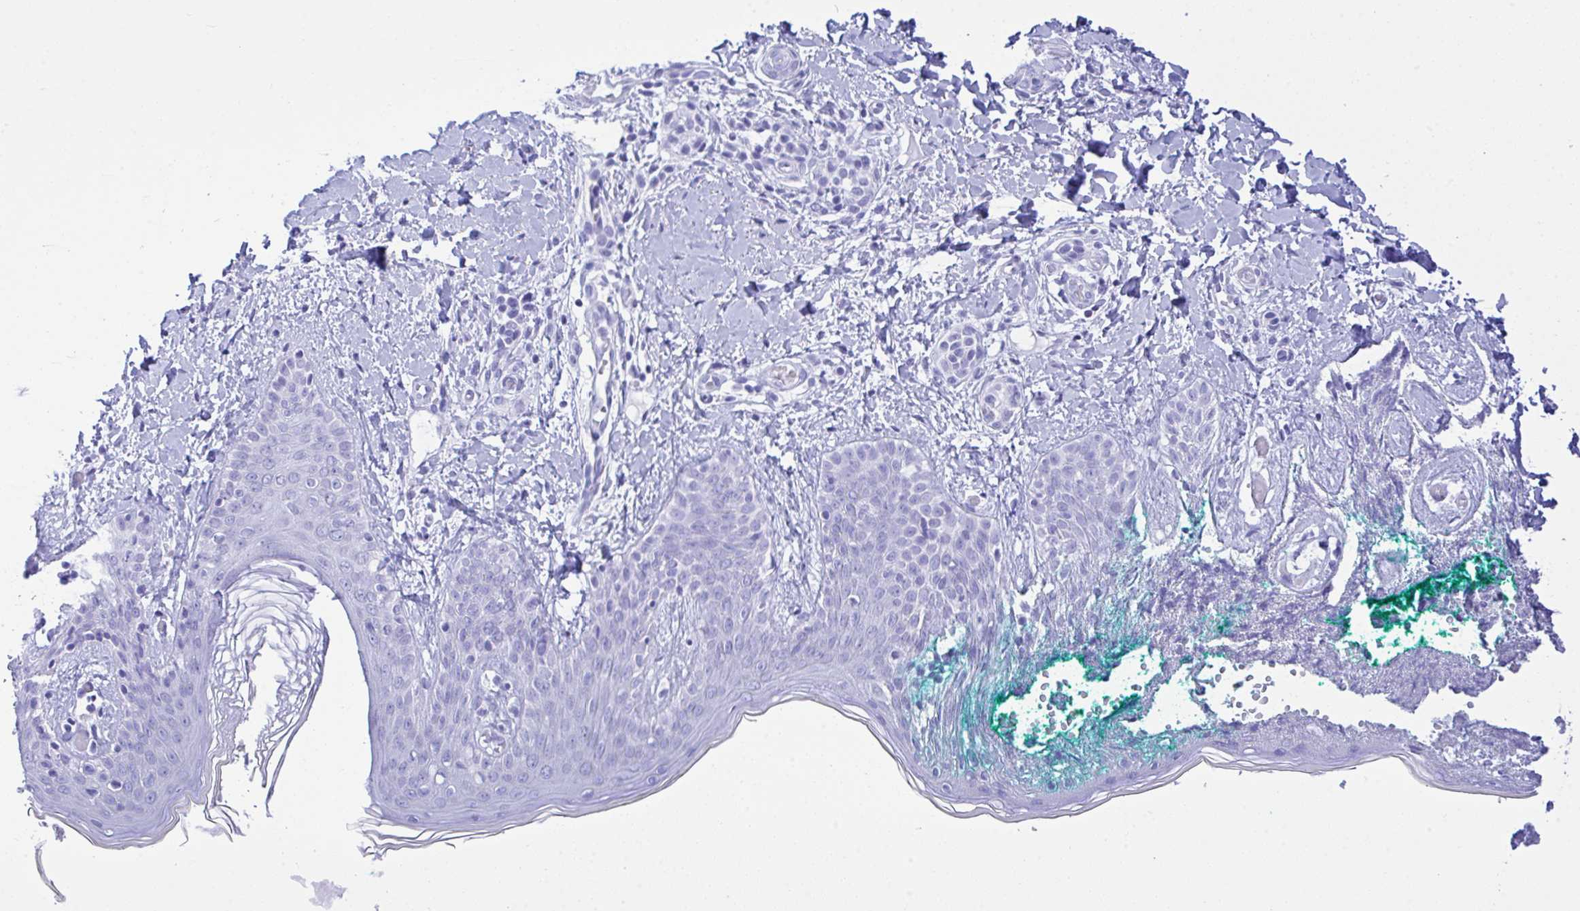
{"staining": {"intensity": "negative", "quantity": "none", "location": "none"}, "tissue": "skin", "cell_type": "Fibroblasts", "image_type": "normal", "snomed": [{"axis": "morphology", "description": "Normal tissue, NOS"}, {"axis": "topography", "description": "Skin"}], "caption": "Human skin stained for a protein using immunohistochemistry demonstrates no positivity in fibroblasts.", "gene": "SELENOV", "patient": {"sex": "male", "age": 16}}